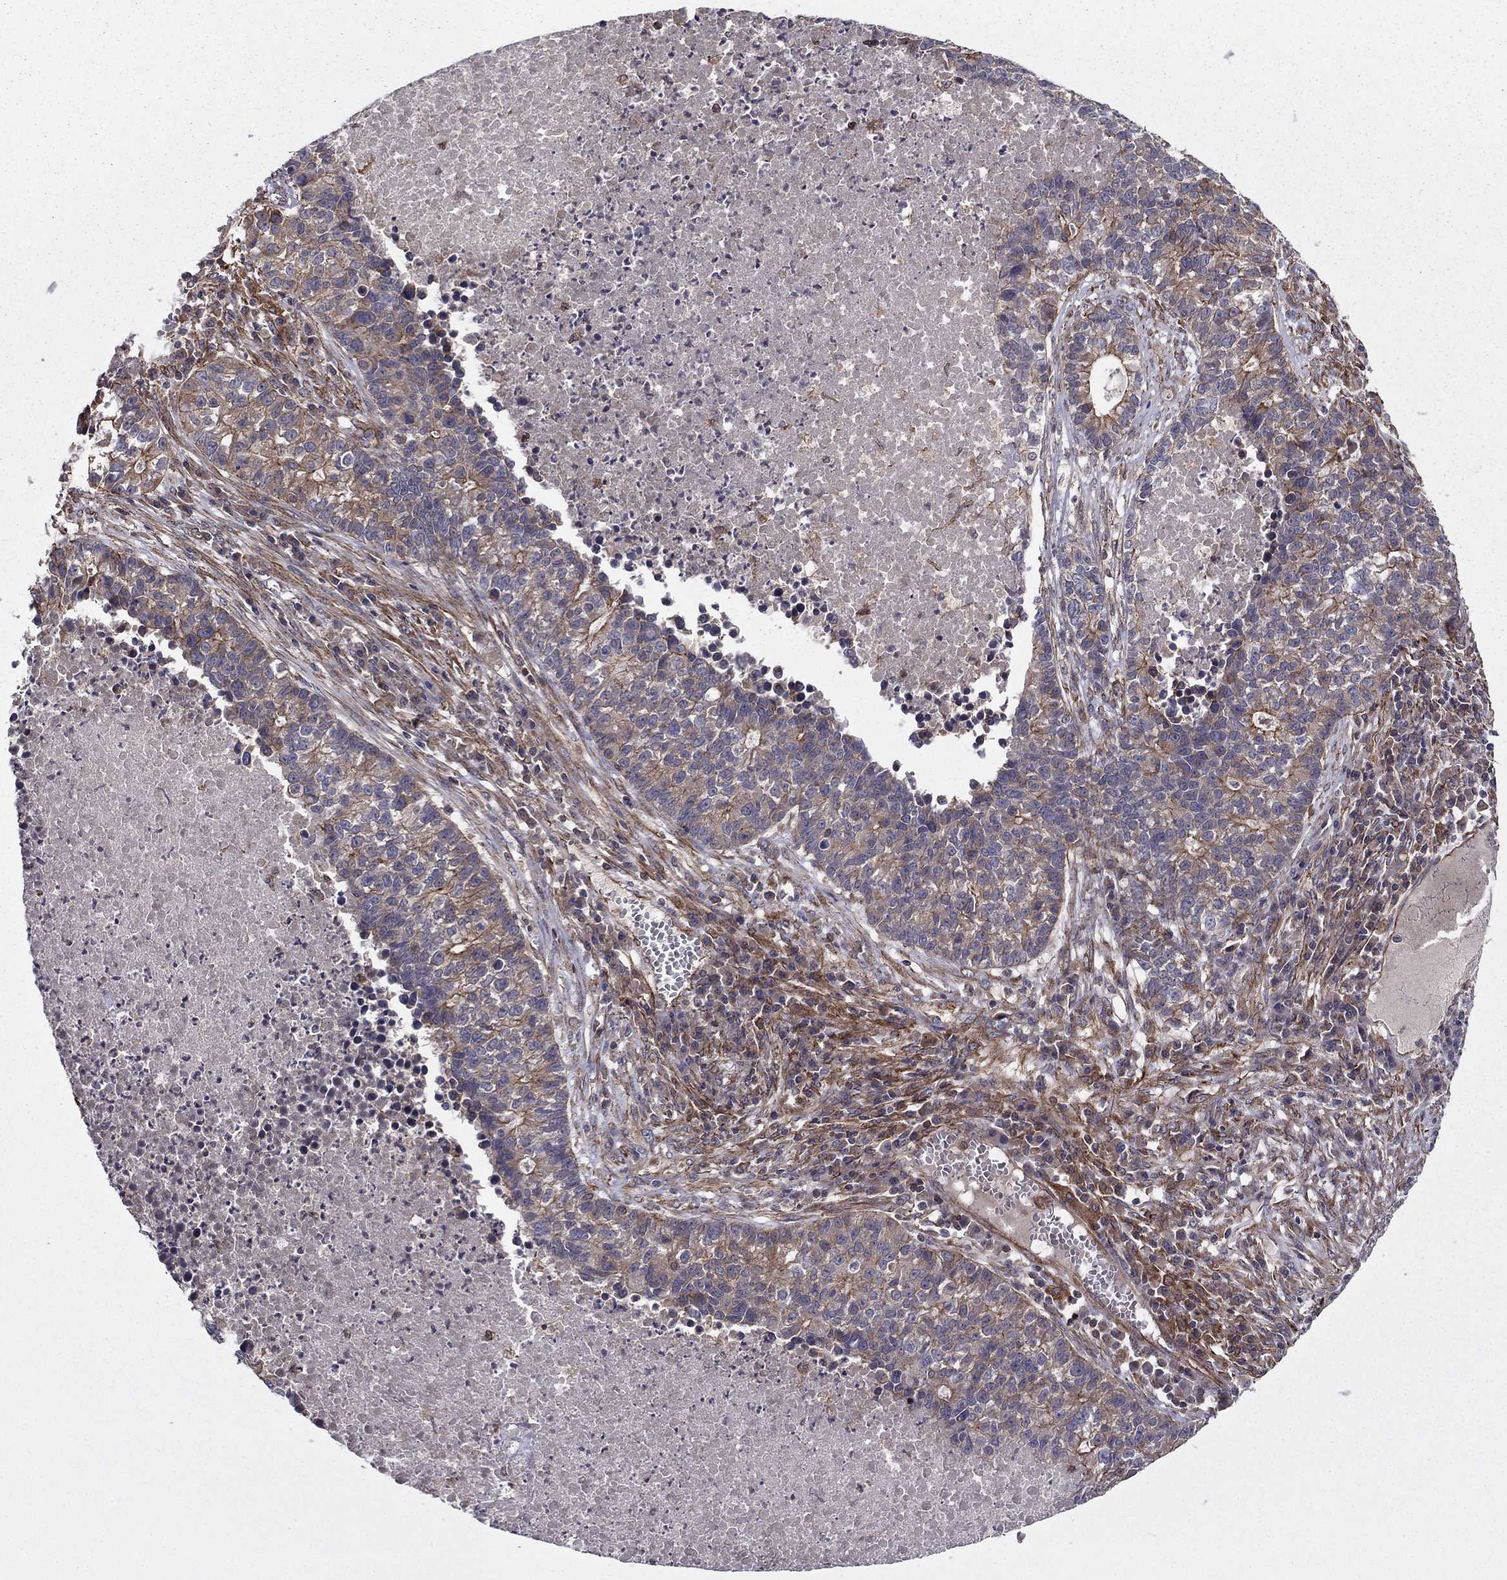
{"staining": {"intensity": "moderate", "quantity": "<25%", "location": "cytoplasmic/membranous"}, "tissue": "lung cancer", "cell_type": "Tumor cells", "image_type": "cancer", "snomed": [{"axis": "morphology", "description": "Adenocarcinoma, NOS"}, {"axis": "topography", "description": "Lung"}], "caption": "Human adenocarcinoma (lung) stained for a protein (brown) shows moderate cytoplasmic/membranous positive expression in approximately <25% of tumor cells.", "gene": "SHMT1", "patient": {"sex": "male", "age": 57}}